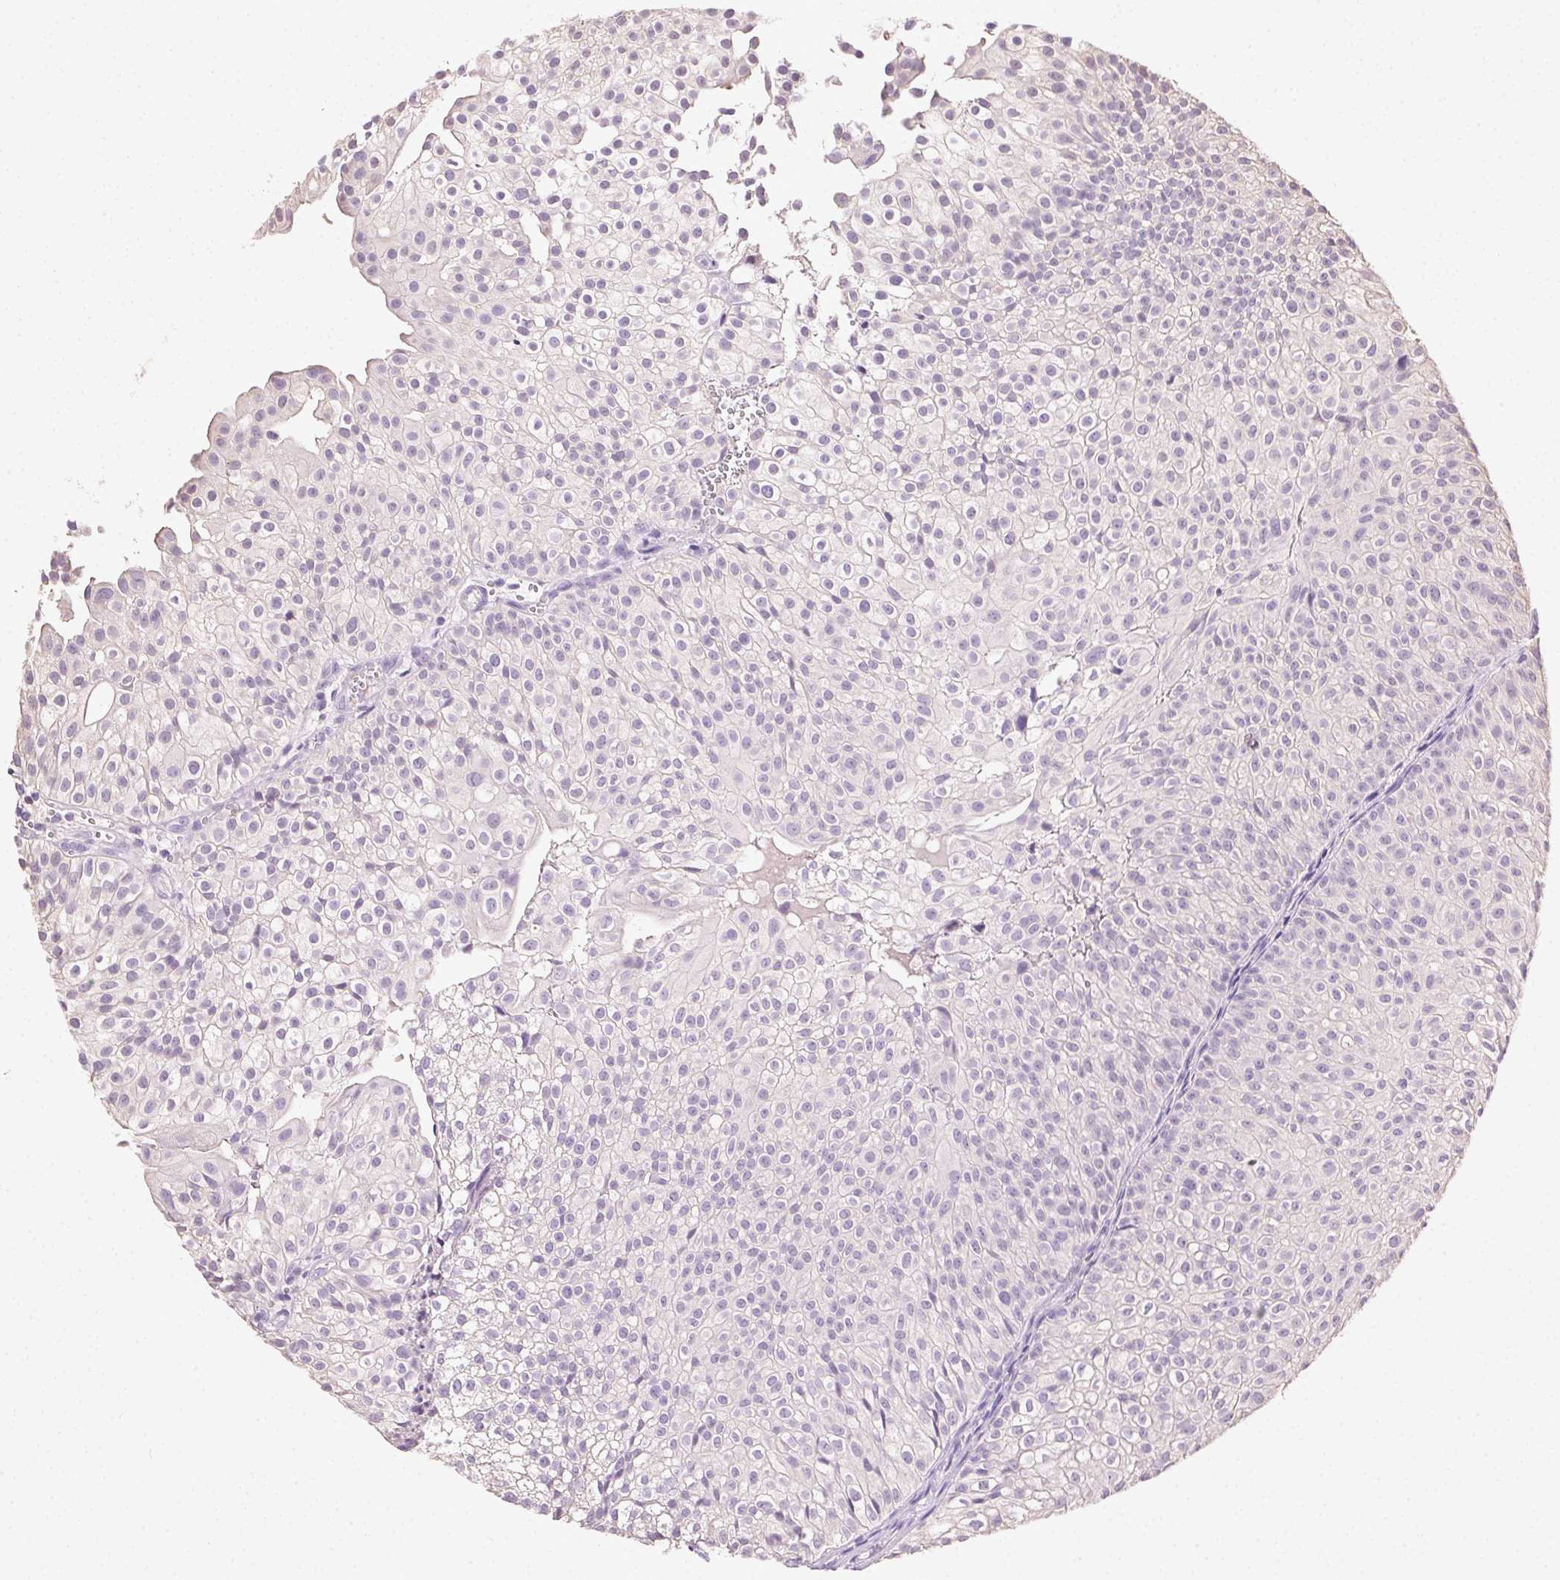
{"staining": {"intensity": "negative", "quantity": "none", "location": "none"}, "tissue": "urothelial cancer", "cell_type": "Tumor cells", "image_type": "cancer", "snomed": [{"axis": "morphology", "description": "Urothelial carcinoma, Low grade"}, {"axis": "topography", "description": "Urinary bladder"}], "caption": "IHC photomicrograph of human urothelial cancer stained for a protein (brown), which demonstrates no positivity in tumor cells. (Stains: DAB IHC with hematoxylin counter stain, Microscopy: brightfield microscopy at high magnification).", "gene": "SYCE2", "patient": {"sex": "male", "age": 70}}